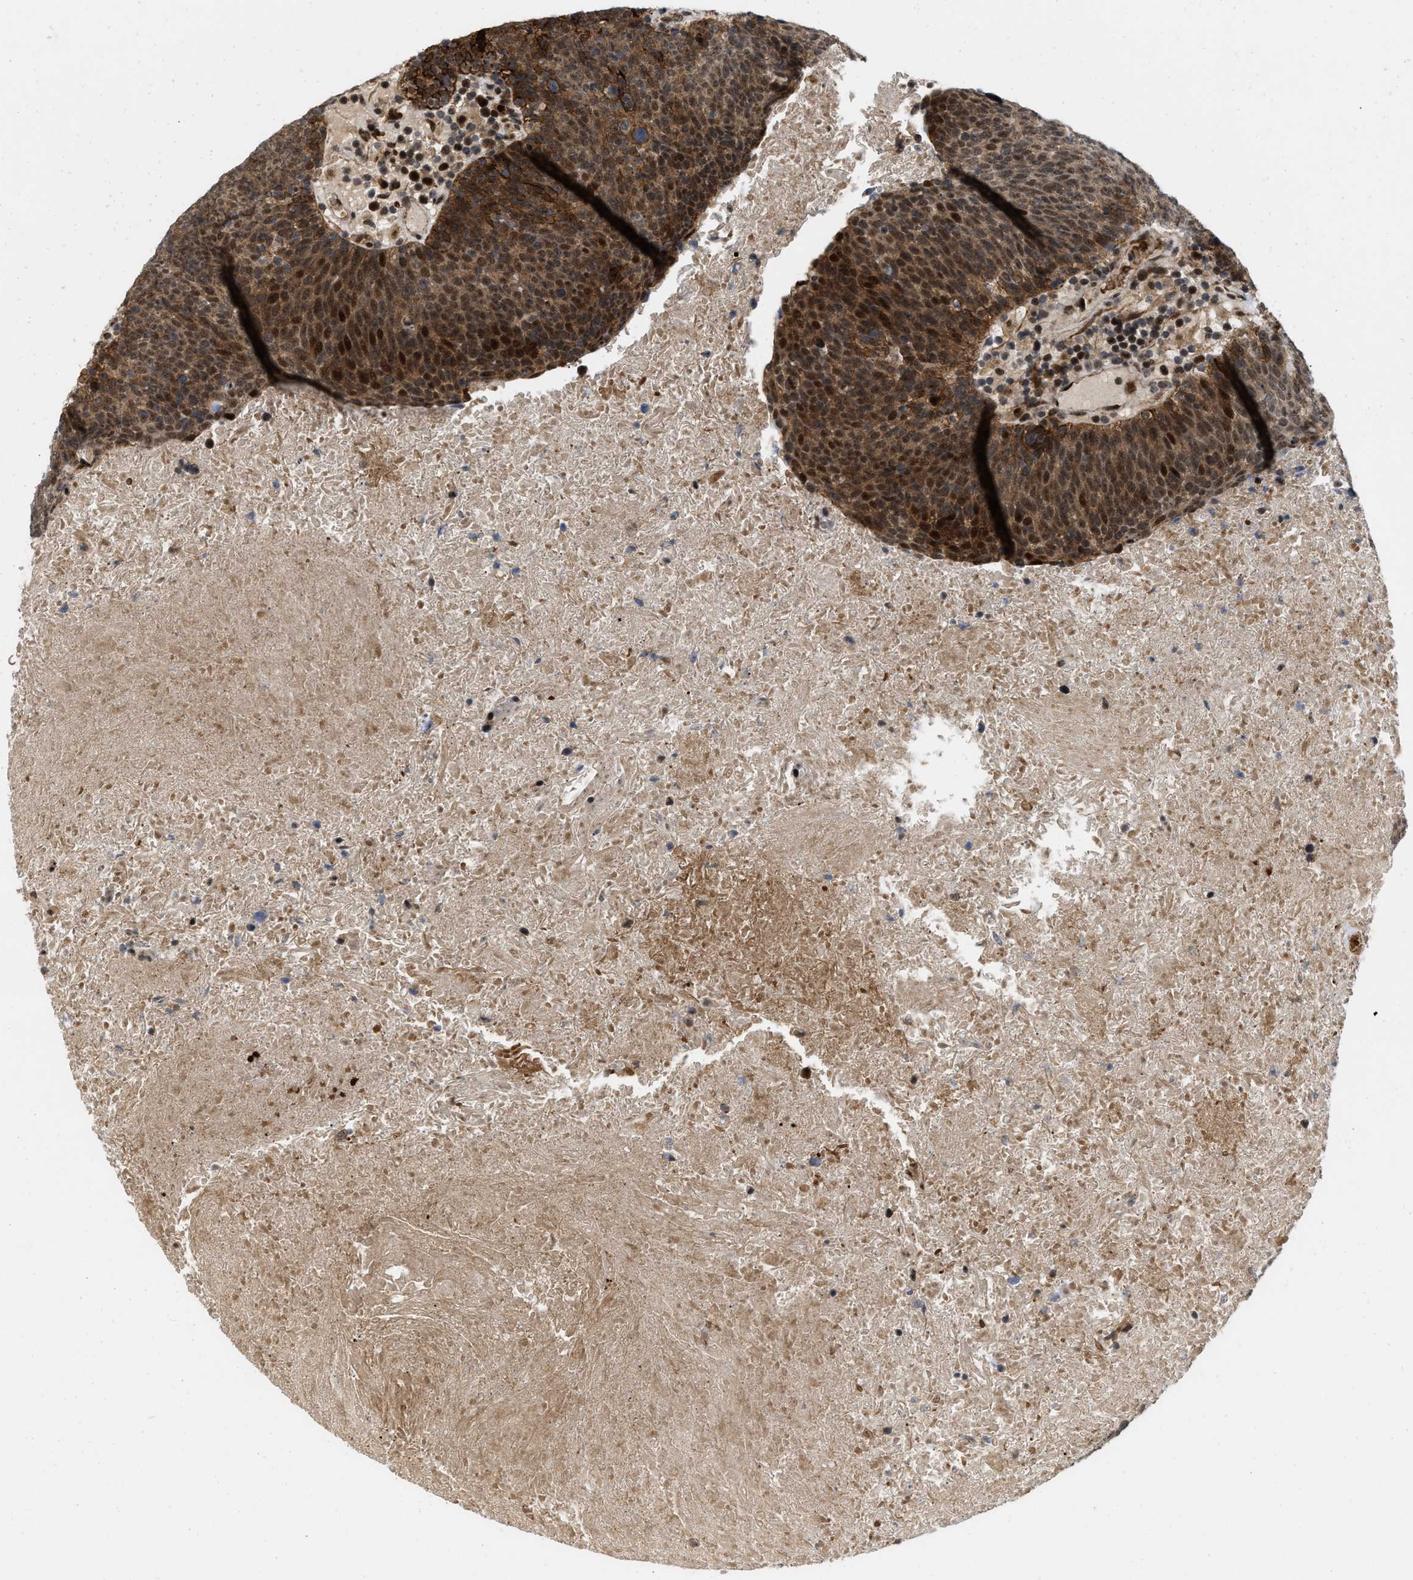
{"staining": {"intensity": "strong", "quantity": ">75%", "location": "cytoplasmic/membranous,nuclear"}, "tissue": "head and neck cancer", "cell_type": "Tumor cells", "image_type": "cancer", "snomed": [{"axis": "morphology", "description": "Squamous cell carcinoma, NOS"}, {"axis": "morphology", "description": "Squamous cell carcinoma, metastatic, NOS"}, {"axis": "topography", "description": "Lymph node"}, {"axis": "topography", "description": "Head-Neck"}], "caption": "There is high levels of strong cytoplasmic/membranous and nuclear positivity in tumor cells of head and neck cancer, as demonstrated by immunohistochemical staining (brown color).", "gene": "ANKRD11", "patient": {"sex": "male", "age": 62}}